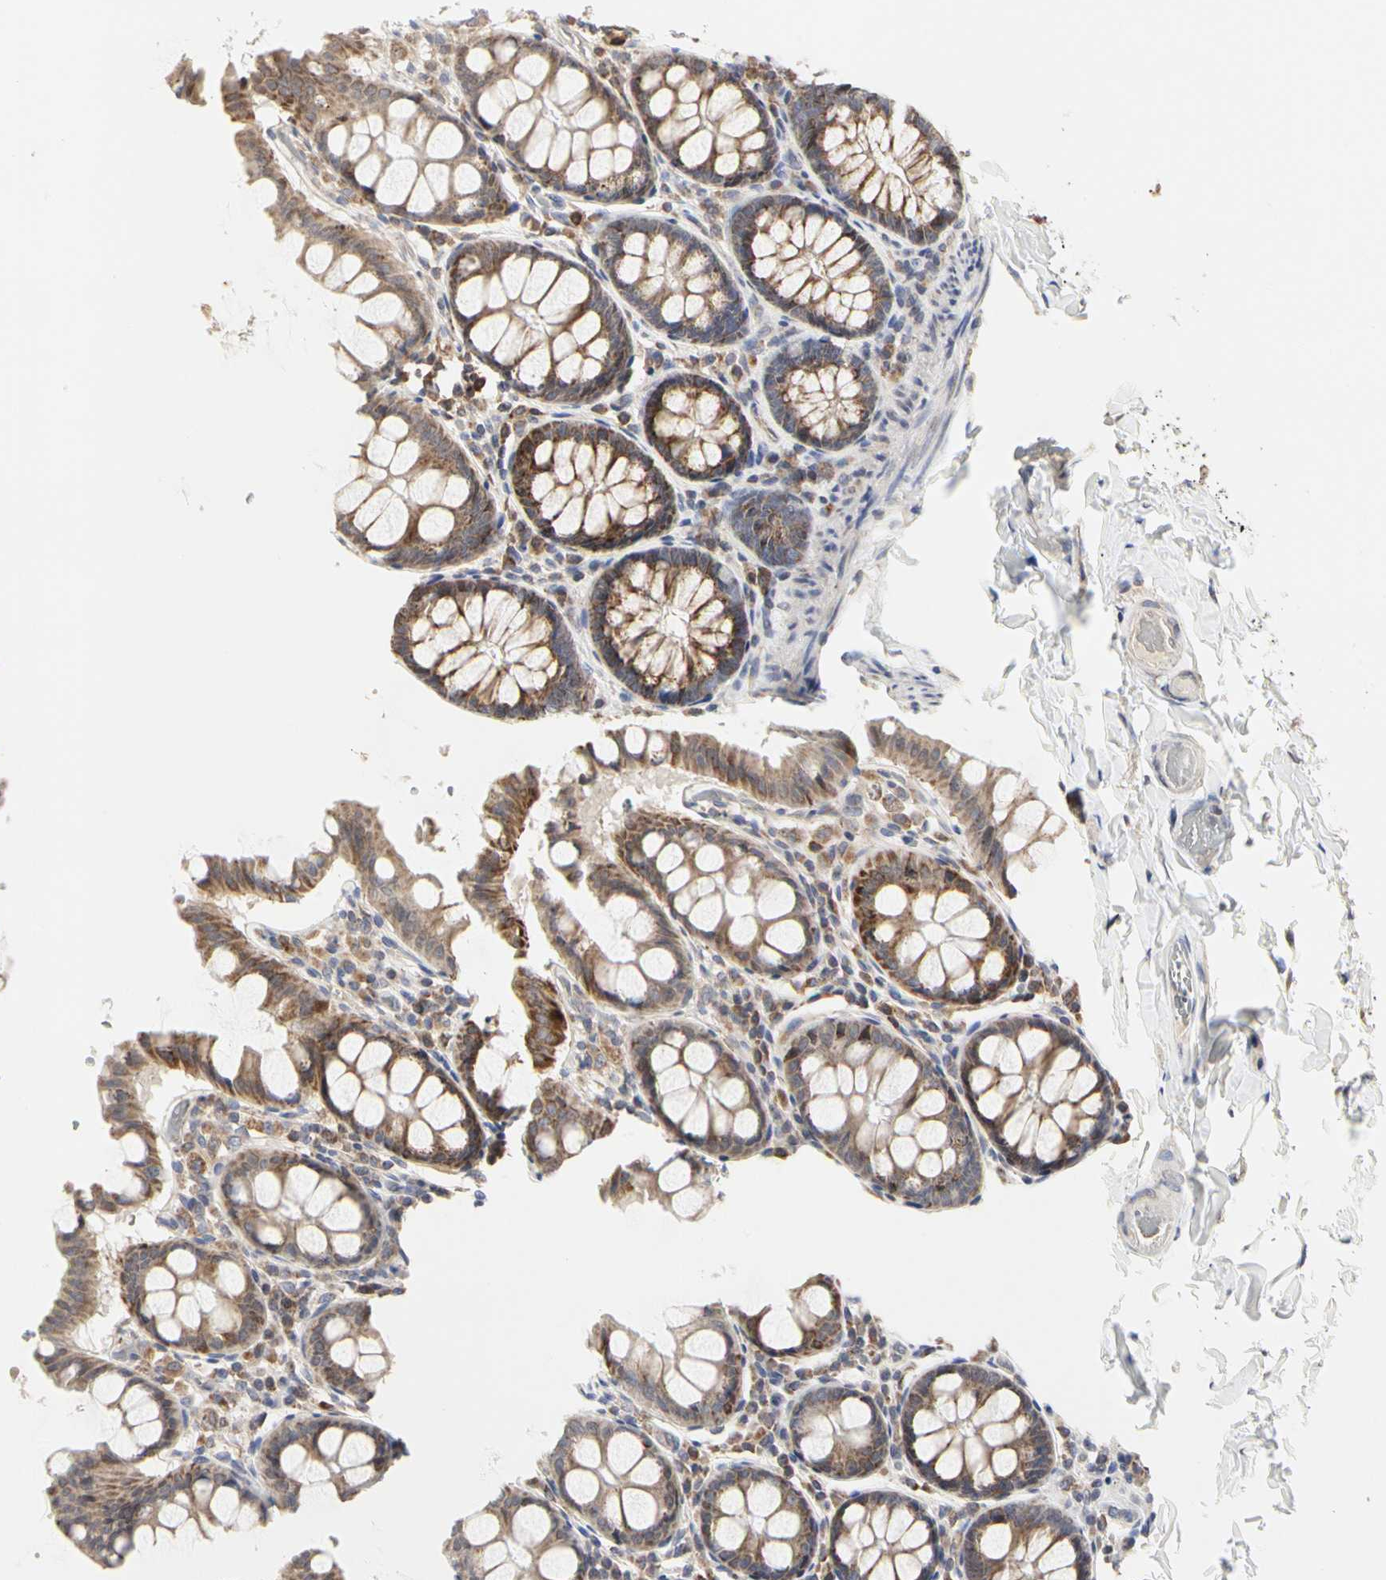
{"staining": {"intensity": "negative", "quantity": "none", "location": "none"}, "tissue": "colon", "cell_type": "Endothelial cells", "image_type": "normal", "snomed": [{"axis": "morphology", "description": "Normal tissue, NOS"}, {"axis": "topography", "description": "Colon"}], "caption": "Protein analysis of normal colon reveals no significant positivity in endothelial cells. (Immunohistochemistry (ihc), brightfield microscopy, high magnification).", "gene": "TSKU", "patient": {"sex": "female", "age": 61}}